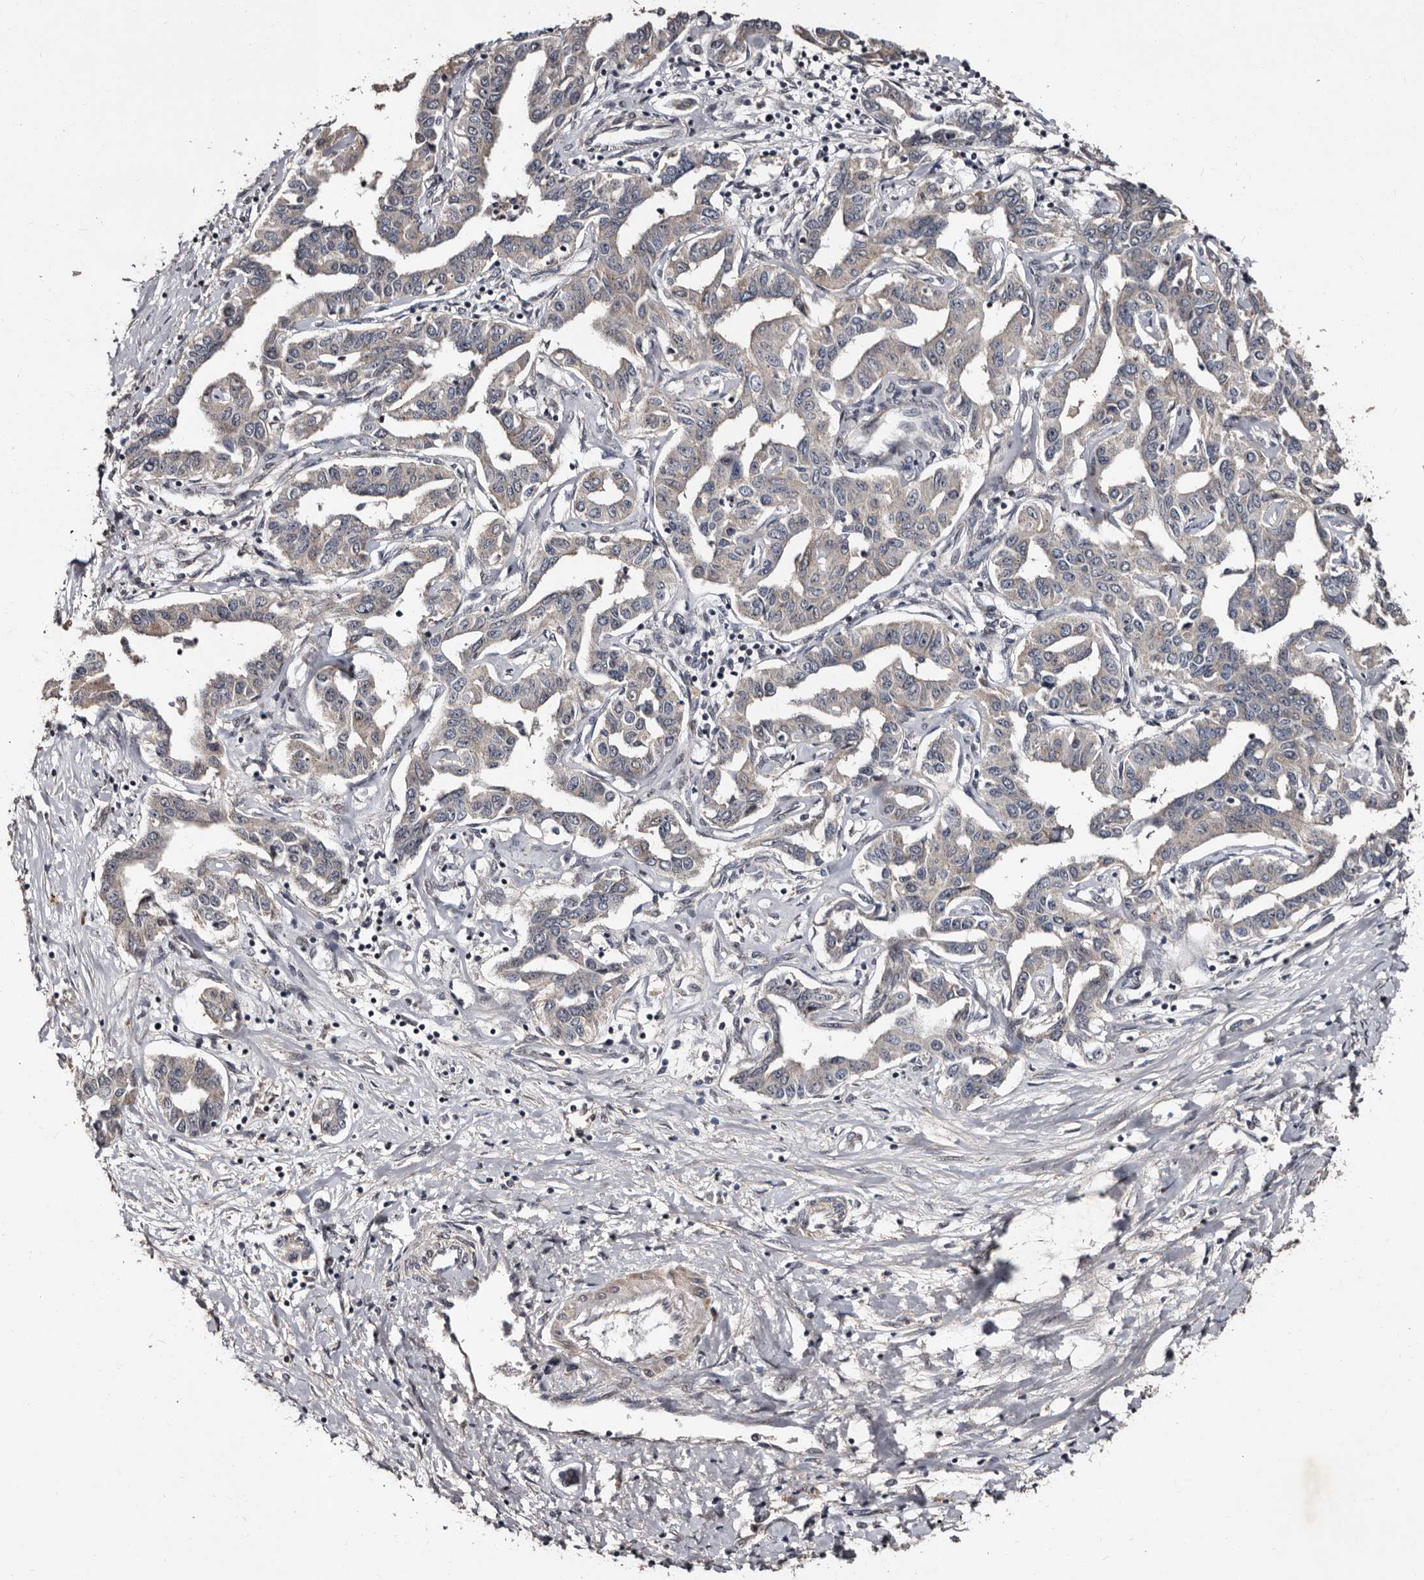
{"staining": {"intensity": "negative", "quantity": "none", "location": "none"}, "tissue": "liver cancer", "cell_type": "Tumor cells", "image_type": "cancer", "snomed": [{"axis": "morphology", "description": "Cholangiocarcinoma"}, {"axis": "topography", "description": "Liver"}], "caption": "This photomicrograph is of liver cancer (cholangiocarcinoma) stained with immunohistochemistry to label a protein in brown with the nuclei are counter-stained blue. There is no positivity in tumor cells.", "gene": "MKRN3", "patient": {"sex": "male", "age": 59}}